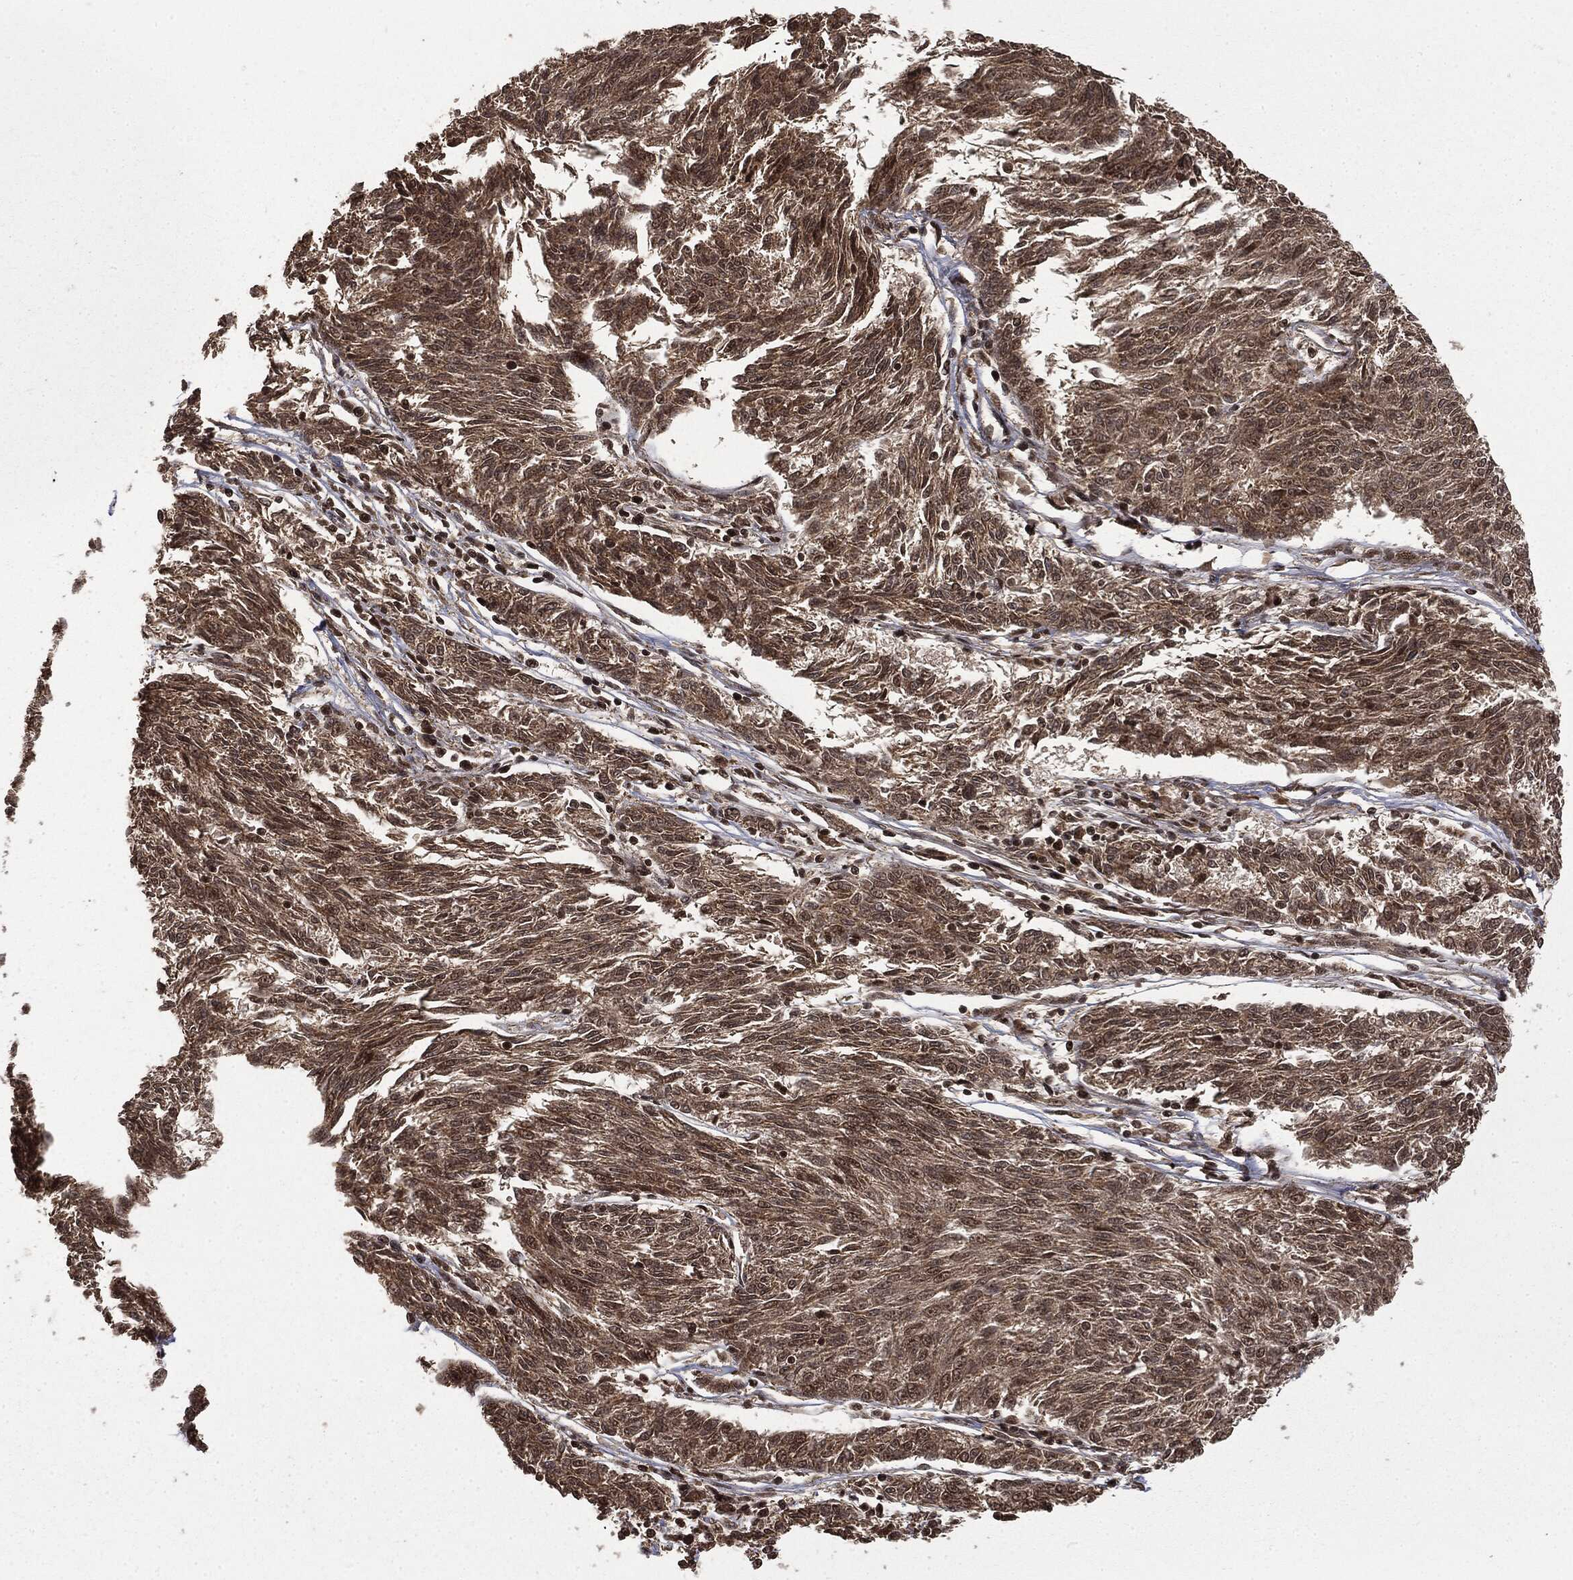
{"staining": {"intensity": "weak", "quantity": ">75%", "location": "cytoplasmic/membranous"}, "tissue": "melanoma", "cell_type": "Tumor cells", "image_type": "cancer", "snomed": [{"axis": "morphology", "description": "Malignant melanoma, NOS"}, {"axis": "topography", "description": "Skin"}], "caption": "A low amount of weak cytoplasmic/membranous staining is present in about >75% of tumor cells in malignant melanoma tissue. (Stains: DAB in brown, nuclei in blue, Microscopy: brightfield microscopy at high magnification).", "gene": "CTDP1", "patient": {"sex": "female", "age": 72}}